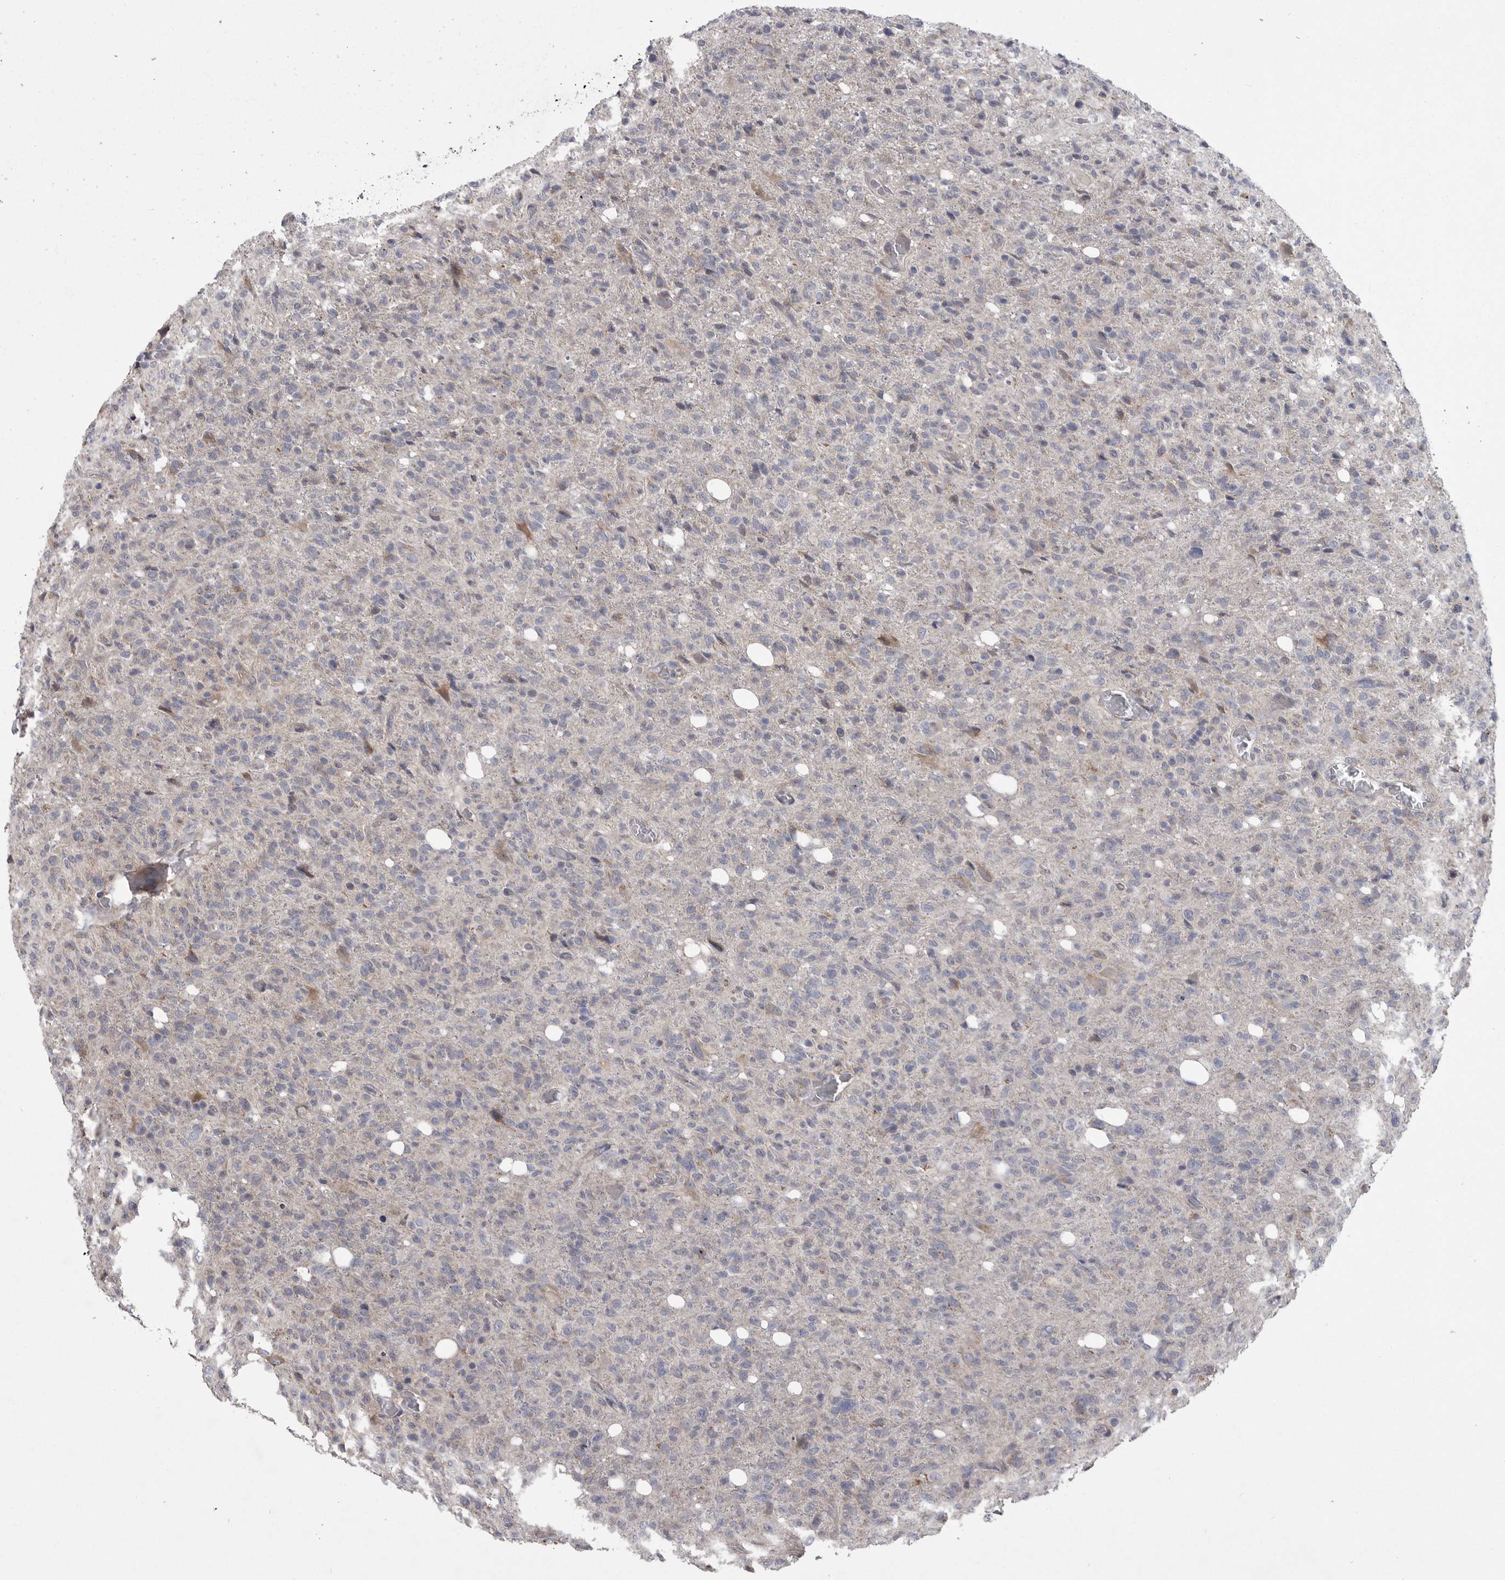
{"staining": {"intensity": "negative", "quantity": "none", "location": "none"}, "tissue": "glioma", "cell_type": "Tumor cells", "image_type": "cancer", "snomed": [{"axis": "morphology", "description": "Glioma, malignant, High grade"}, {"axis": "topography", "description": "Brain"}], "caption": "Malignant glioma (high-grade) stained for a protein using IHC demonstrates no positivity tumor cells.", "gene": "CRP", "patient": {"sex": "female", "age": 57}}